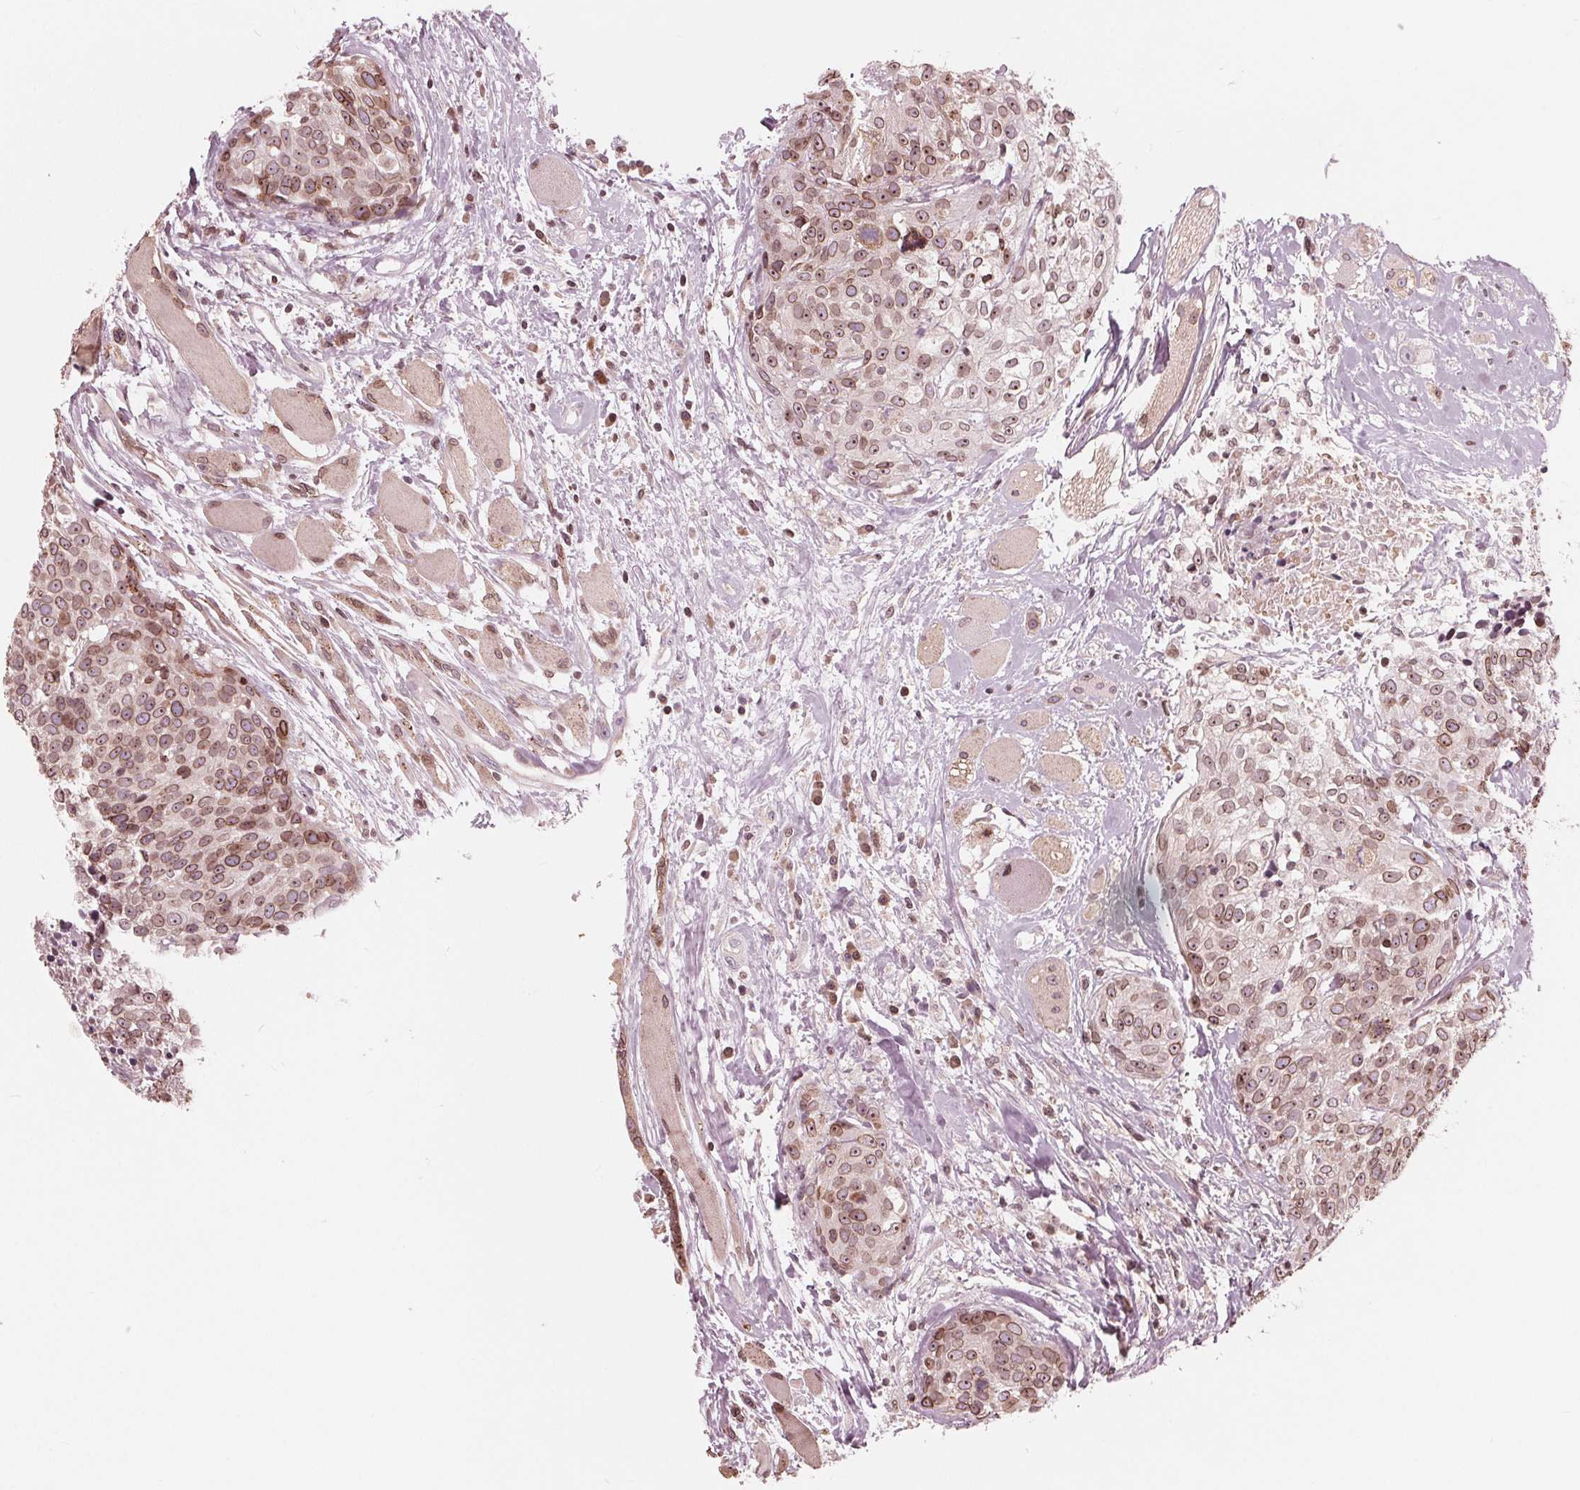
{"staining": {"intensity": "moderate", "quantity": ">75%", "location": "cytoplasmic/membranous,nuclear"}, "tissue": "head and neck cancer", "cell_type": "Tumor cells", "image_type": "cancer", "snomed": [{"axis": "morphology", "description": "Squamous cell carcinoma, NOS"}, {"axis": "topography", "description": "Oral tissue"}, {"axis": "topography", "description": "Head-Neck"}], "caption": "Head and neck cancer (squamous cell carcinoma) stained for a protein shows moderate cytoplasmic/membranous and nuclear positivity in tumor cells. (Stains: DAB in brown, nuclei in blue, Microscopy: brightfield microscopy at high magnification).", "gene": "NUP210", "patient": {"sex": "male", "age": 64}}